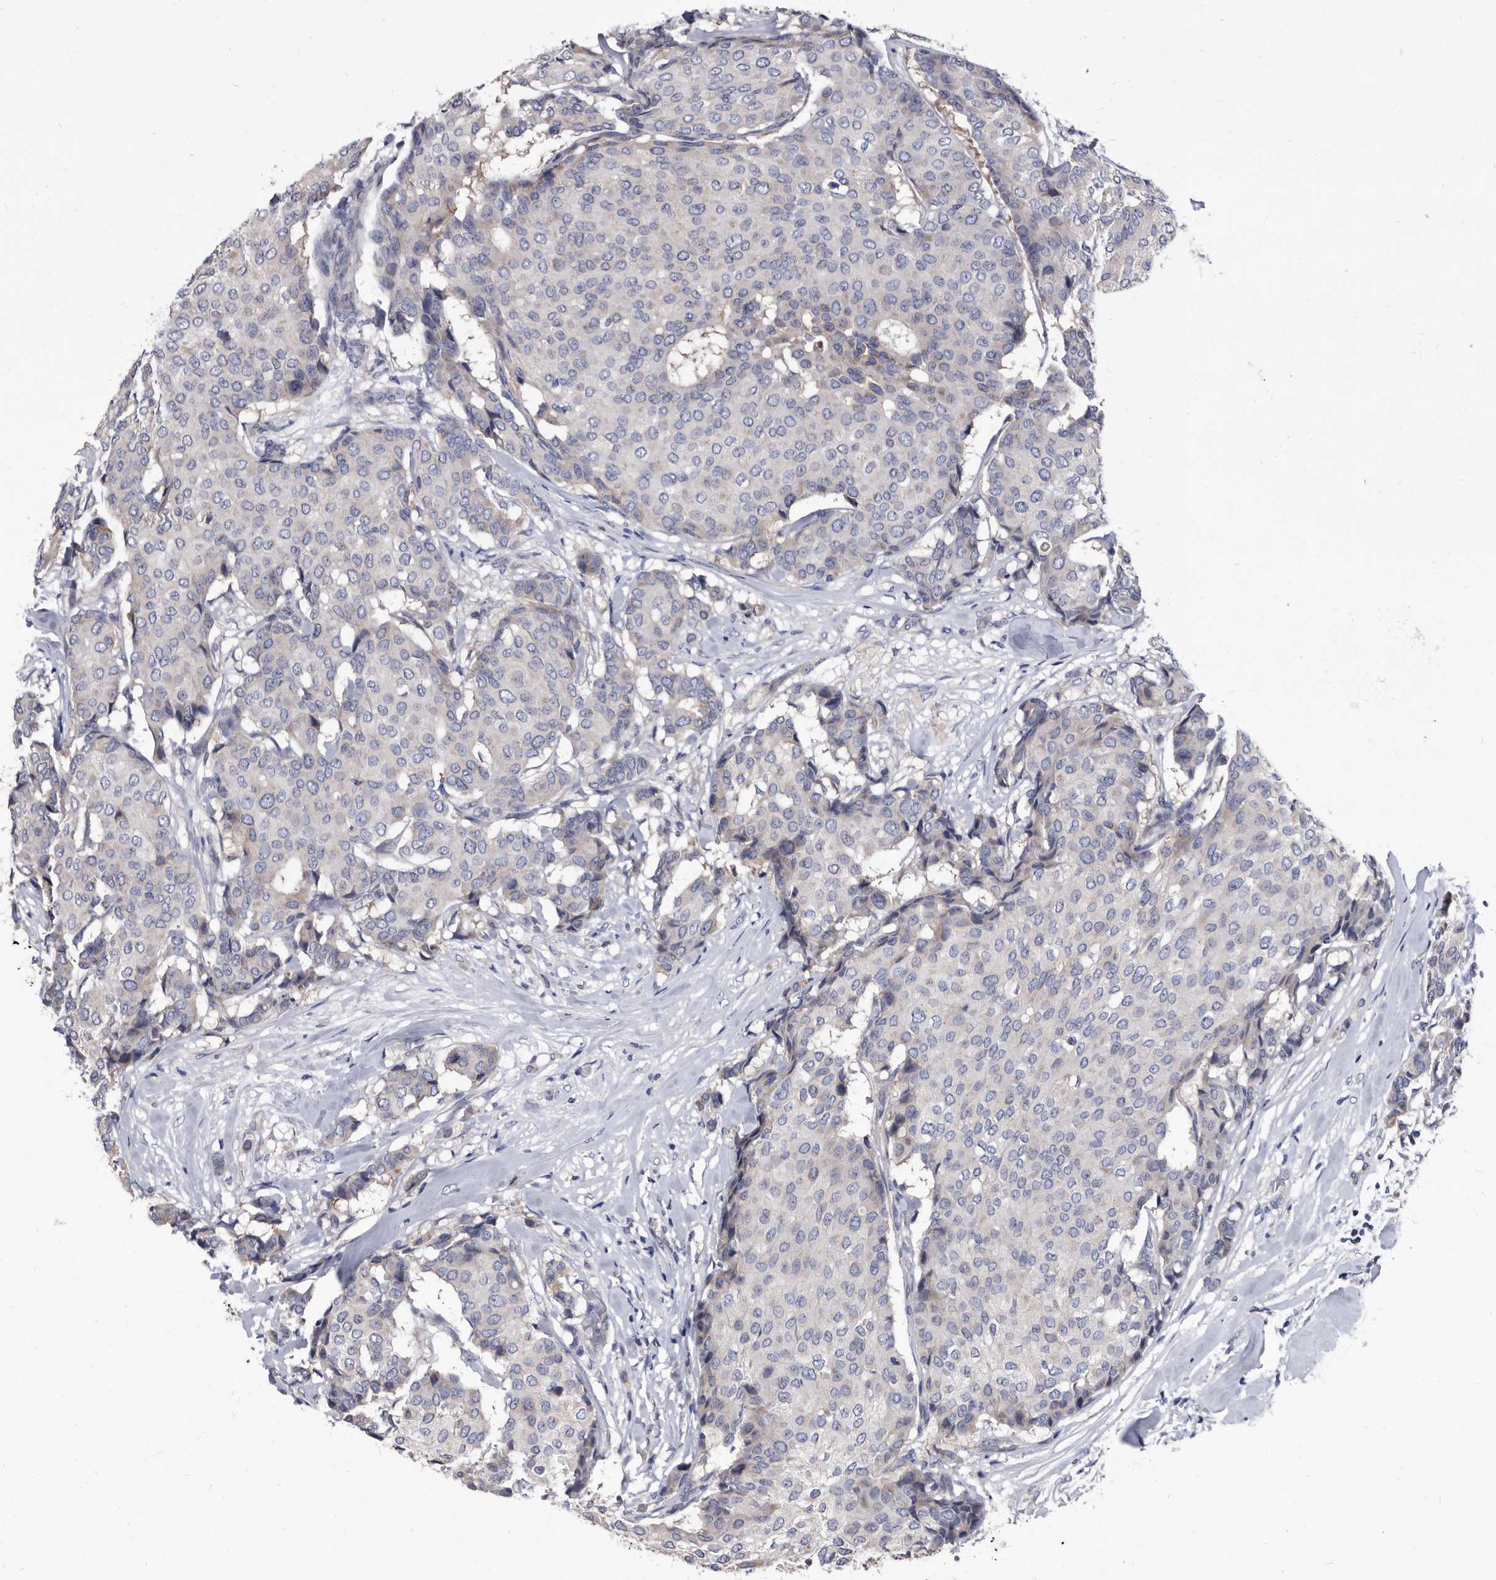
{"staining": {"intensity": "negative", "quantity": "none", "location": "none"}, "tissue": "breast cancer", "cell_type": "Tumor cells", "image_type": "cancer", "snomed": [{"axis": "morphology", "description": "Duct carcinoma"}, {"axis": "topography", "description": "Breast"}], "caption": "Tumor cells show no significant protein positivity in breast cancer (invasive ductal carcinoma).", "gene": "DTNBP1", "patient": {"sex": "female", "age": 75}}